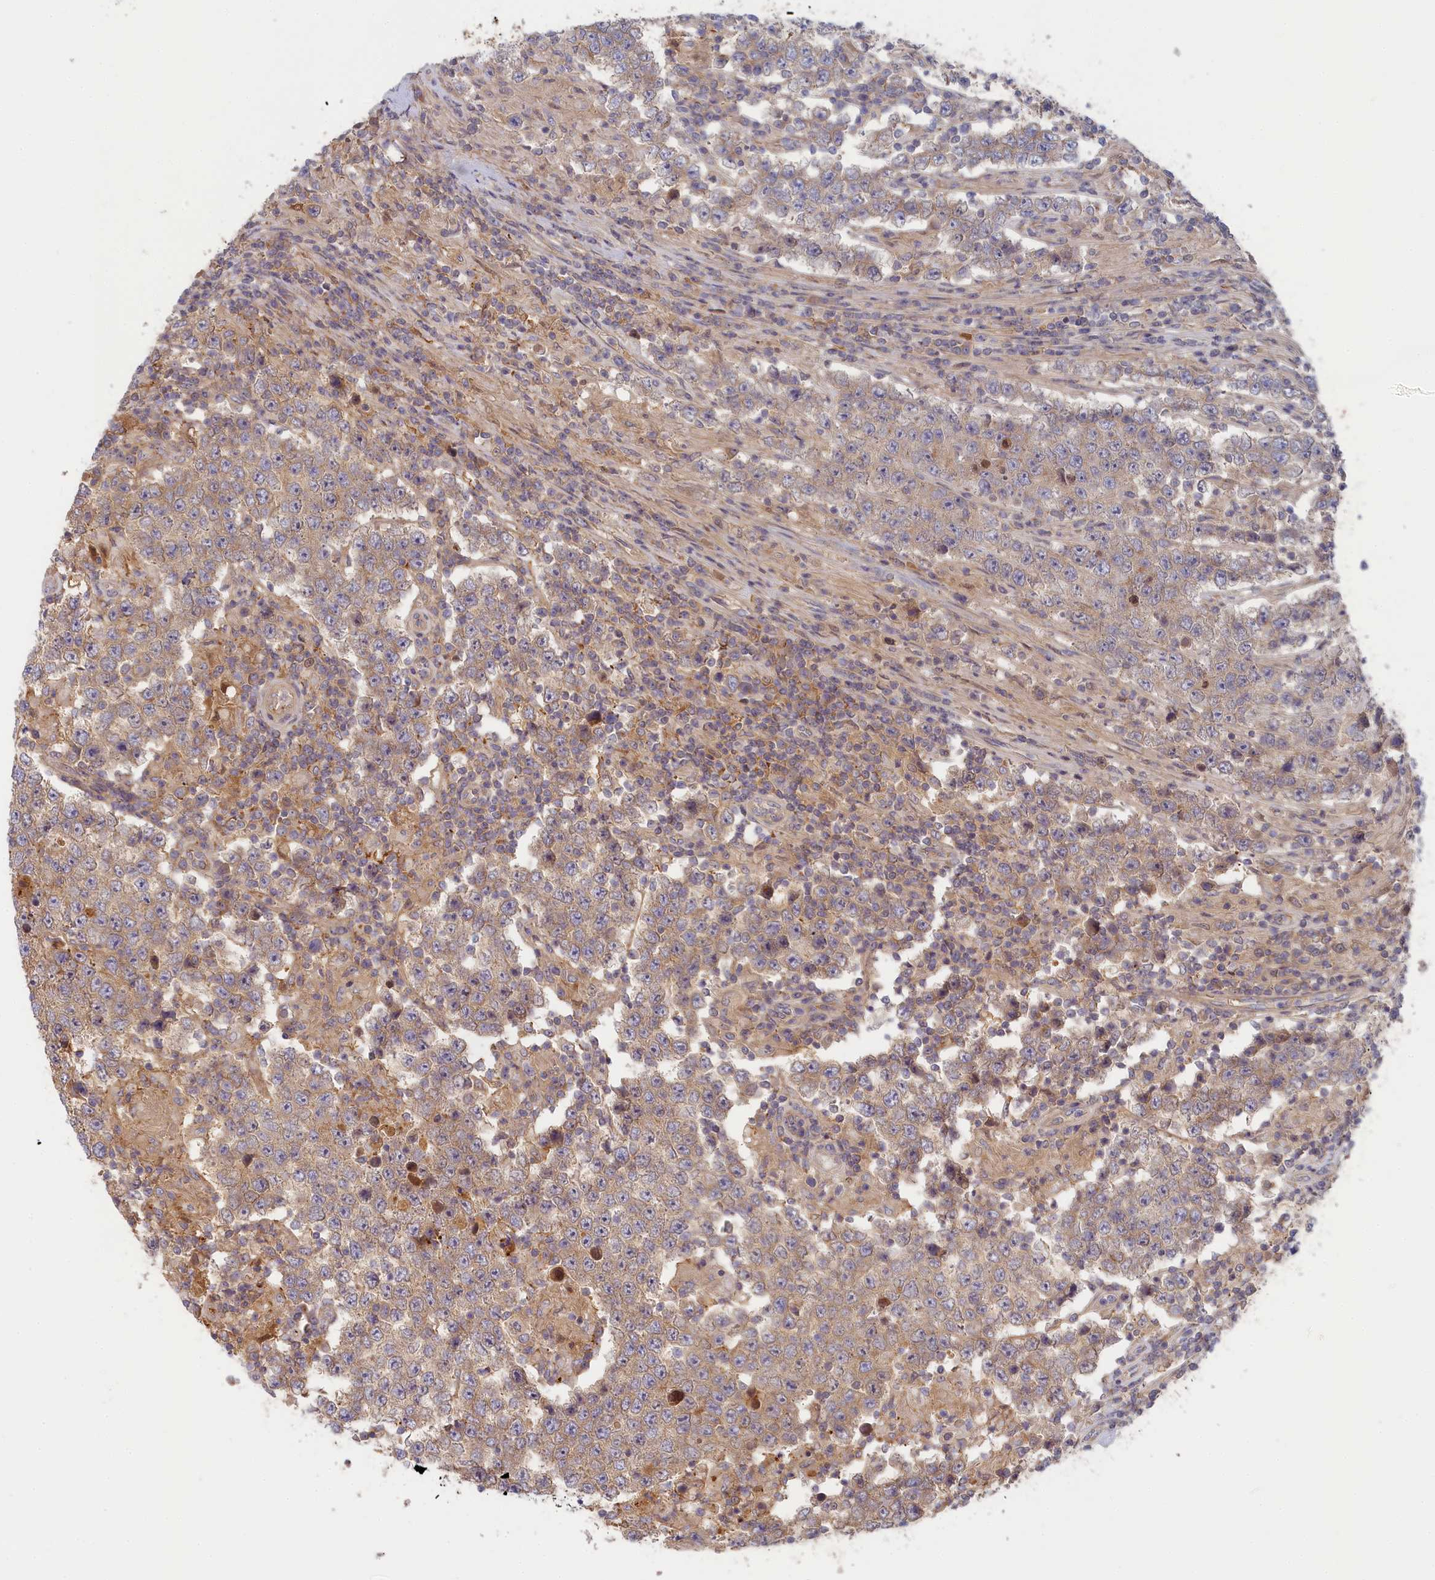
{"staining": {"intensity": "weak", "quantity": "<25%", "location": "cytoplasmic/membranous"}, "tissue": "testis cancer", "cell_type": "Tumor cells", "image_type": "cancer", "snomed": [{"axis": "morphology", "description": "Normal tissue, NOS"}, {"axis": "morphology", "description": "Urothelial carcinoma, High grade"}, {"axis": "morphology", "description": "Seminoma, NOS"}, {"axis": "morphology", "description": "Carcinoma, Embryonal, NOS"}, {"axis": "topography", "description": "Urinary bladder"}, {"axis": "topography", "description": "Testis"}], "caption": "Human embryonal carcinoma (testis) stained for a protein using immunohistochemistry (IHC) reveals no expression in tumor cells.", "gene": "STX16", "patient": {"sex": "male", "age": 41}}